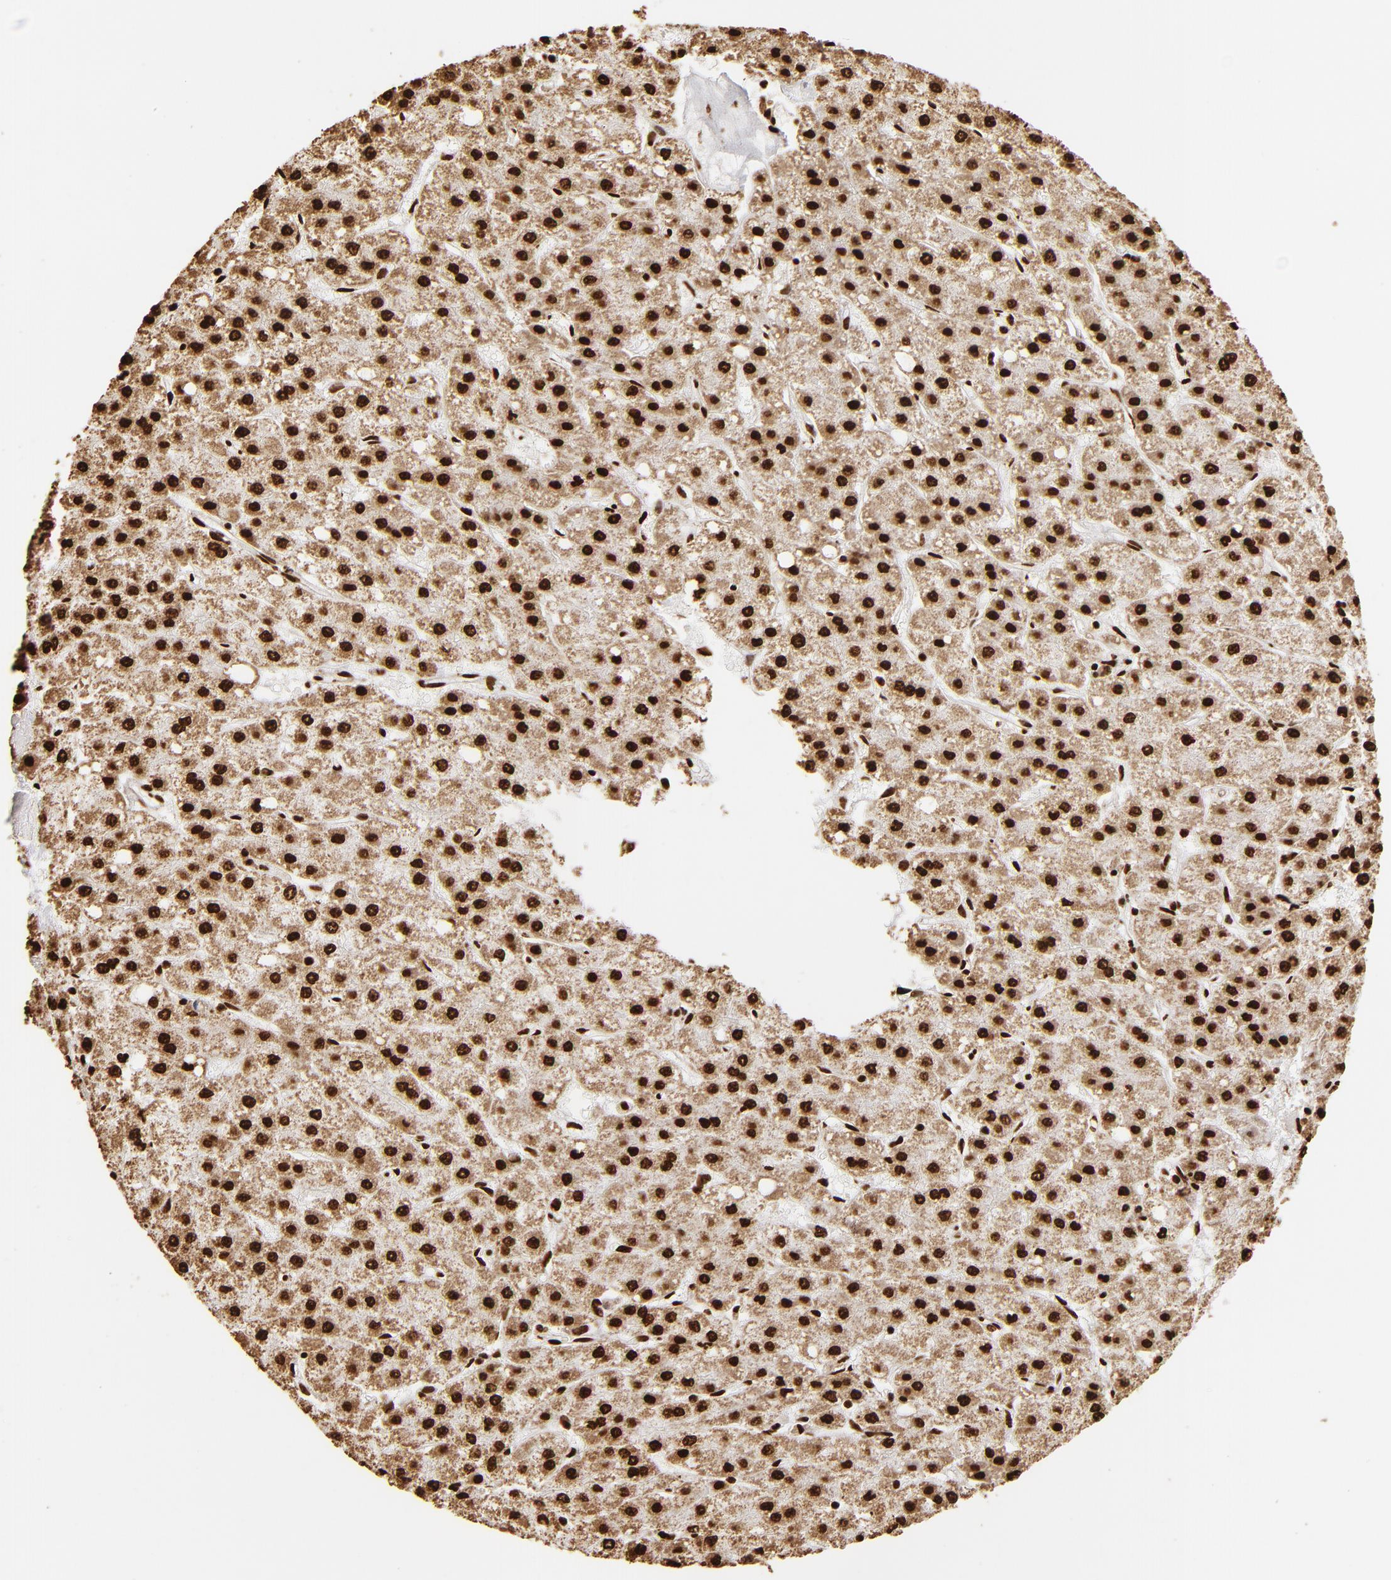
{"staining": {"intensity": "strong", "quantity": ">75%", "location": "cytoplasmic/membranous,nuclear"}, "tissue": "liver cancer", "cell_type": "Tumor cells", "image_type": "cancer", "snomed": [{"axis": "morphology", "description": "Carcinoma, Hepatocellular, NOS"}, {"axis": "topography", "description": "Liver"}], "caption": "Liver cancer was stained to show a protein in brown. There is high levels of strong cytoplasmic/membranous and nuclear expression in about >75% of tumor cells. (DAB = brown stain, brightfield microscopy at high magnification).", "gene": "ILF3", "patient": {"sex": "female", "age": 52}}